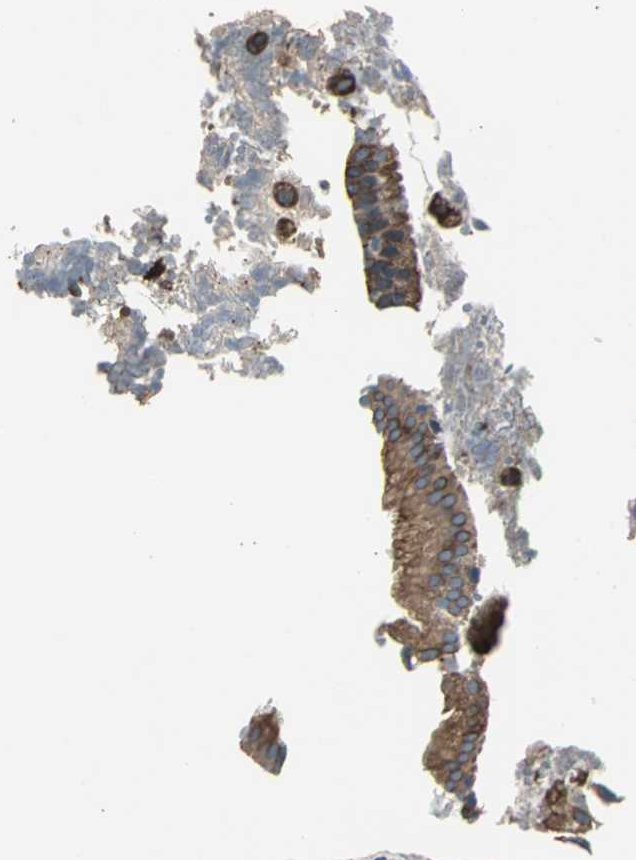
{"staining": {"intensity": "moderate", "quantity": ">75%", "location": "cytoplasmic/membranous"}, "tissue": "gallbladder", "cell_type": "Glandular cells", "image_type": "normal", "snomed": [{"axis": "morphology", "description": "Normal tissue, NOS"}, {"axis": "topography", "description": "Gallbladder"}], "caption": "Protein staining of normal gallbladder demonstrates moderate cytoplasmic/membranous staining in about >75% of glandular cells.", "gene": "HTATIP2", "patient": {"sex": "female", "age": 24}}